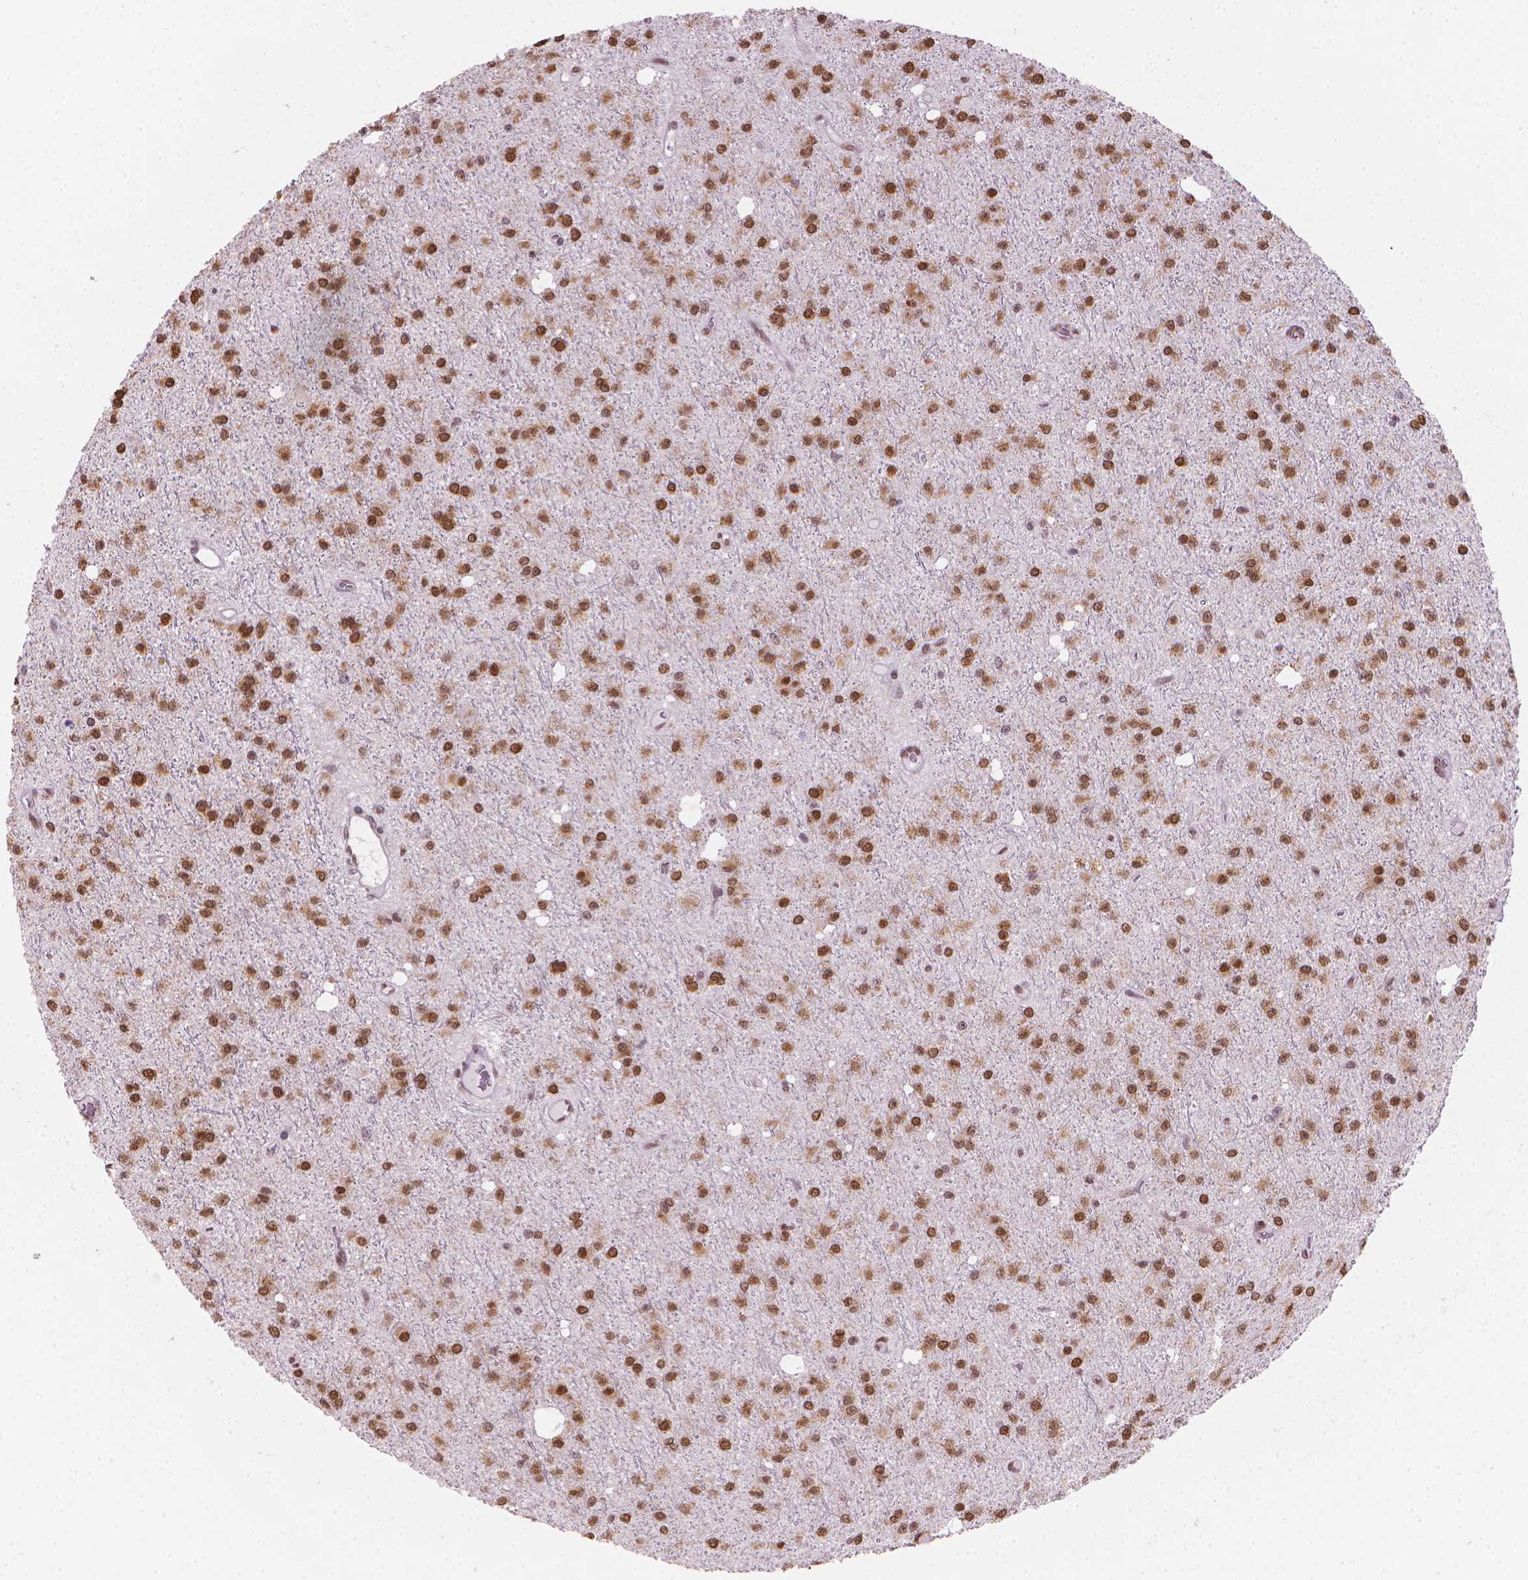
{"staining": {"intensity": "moderate", "quantity": ">75%", "location": "nuclear"}, "tissue": "glioma", "cell_type": "Tumor cells", "image_type": "cancer", "snomed": [{"axis": "morphology", "description": "Glioma, malignant, Low grade"}, {"axis": "topography", "description": "Brain"}], "caption": "DAB immunohistochemical staining of glioma displays moderate nuclear protein expression in about >75% of tumor cells.", "gene": "PIAS2", "patient": {"sex": "male", "age": 27}}